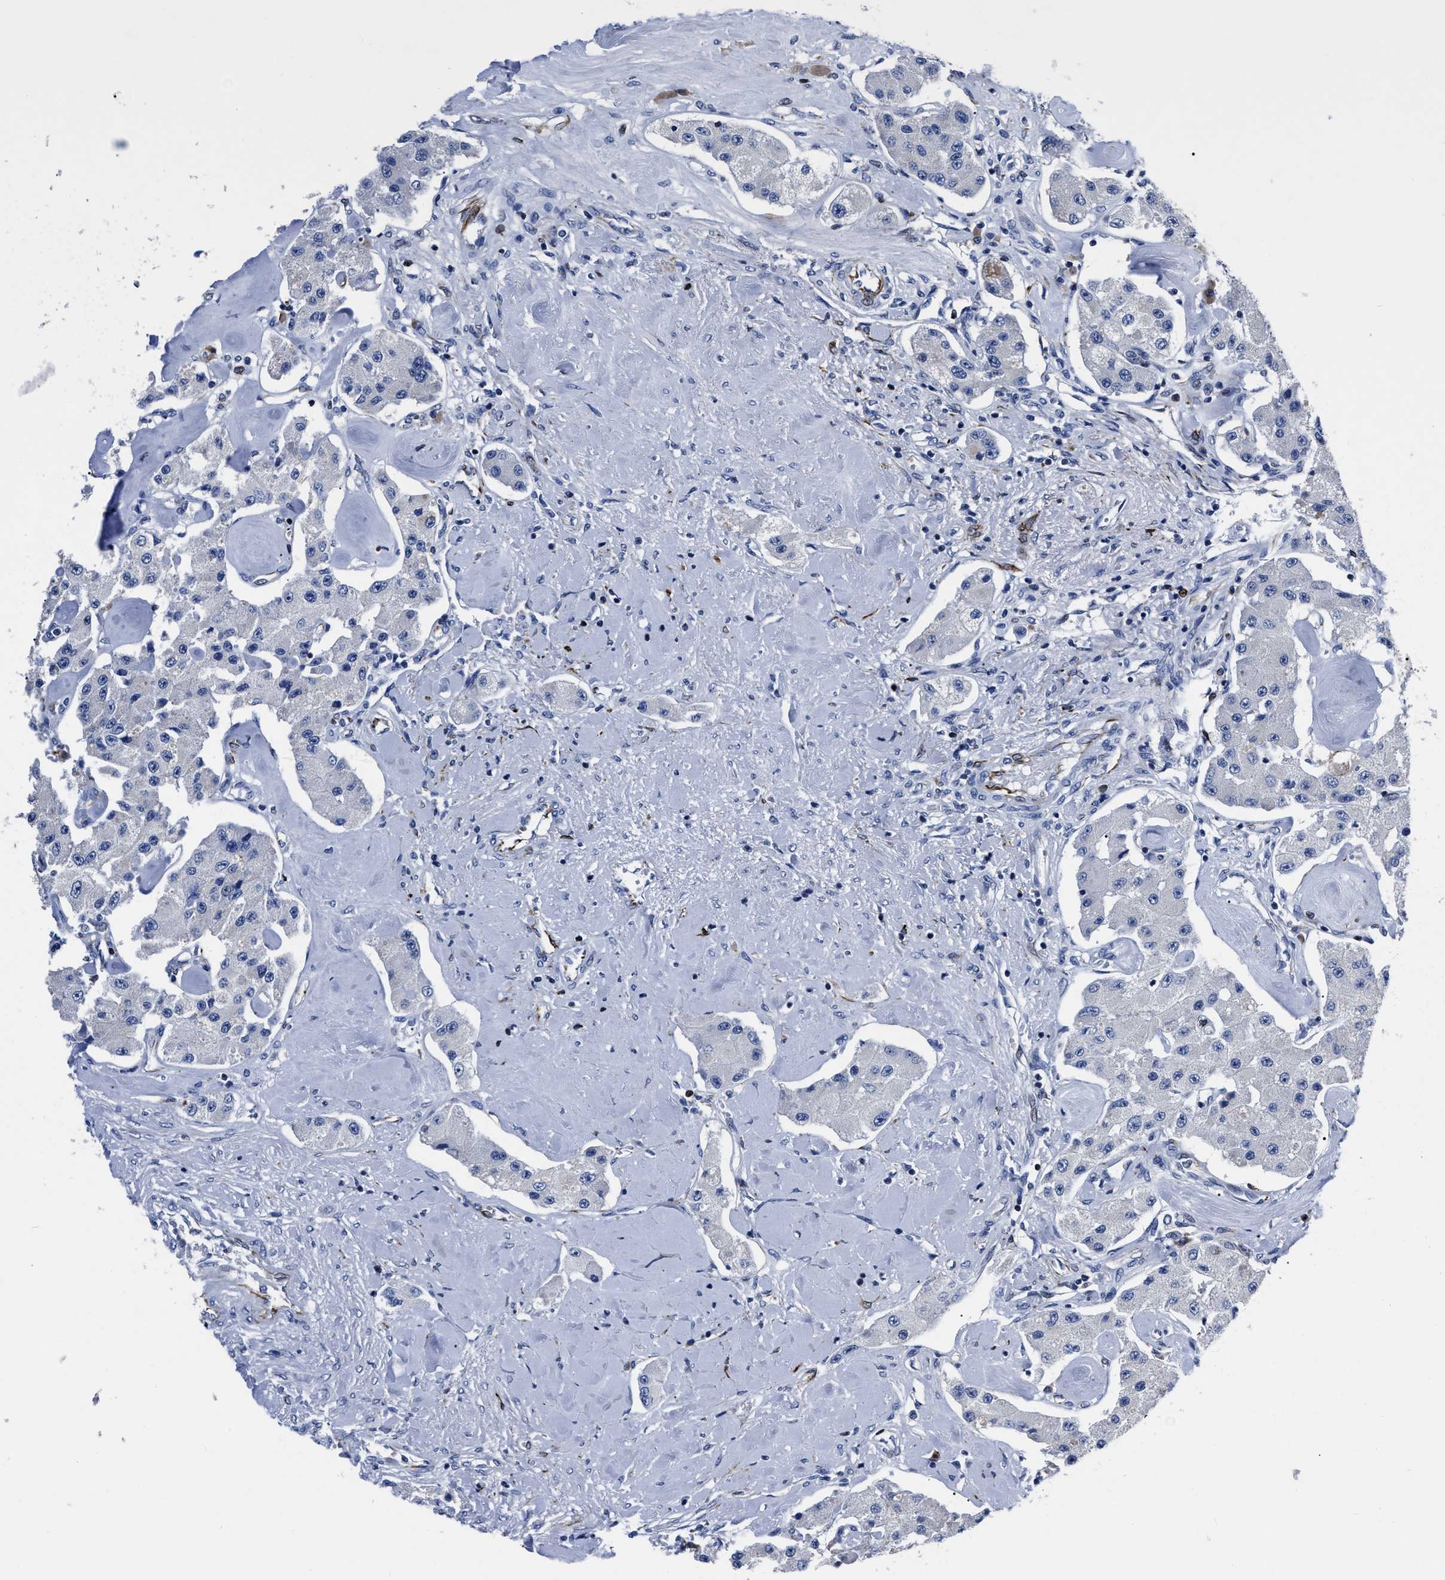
{"staining": {"intensity": "negative", "quantity": "none", "location": "none"}, "tissue": "carcinoid", "cell_type": "Tumor cells", "image_type": "cancer", "snomed": [{"axis": "morphology", "description": "Carcinoid, malignant, NOS"}, {"axis": "topography", "description": "Pancreas"}], "caption": "This is an immunohistochemistry (IHC) histopathology image of human malignant carcinoid. There is no positivity in tumor cells.", "gene": "OR10G3", "patient": {"sex": "male", "age": 41}}